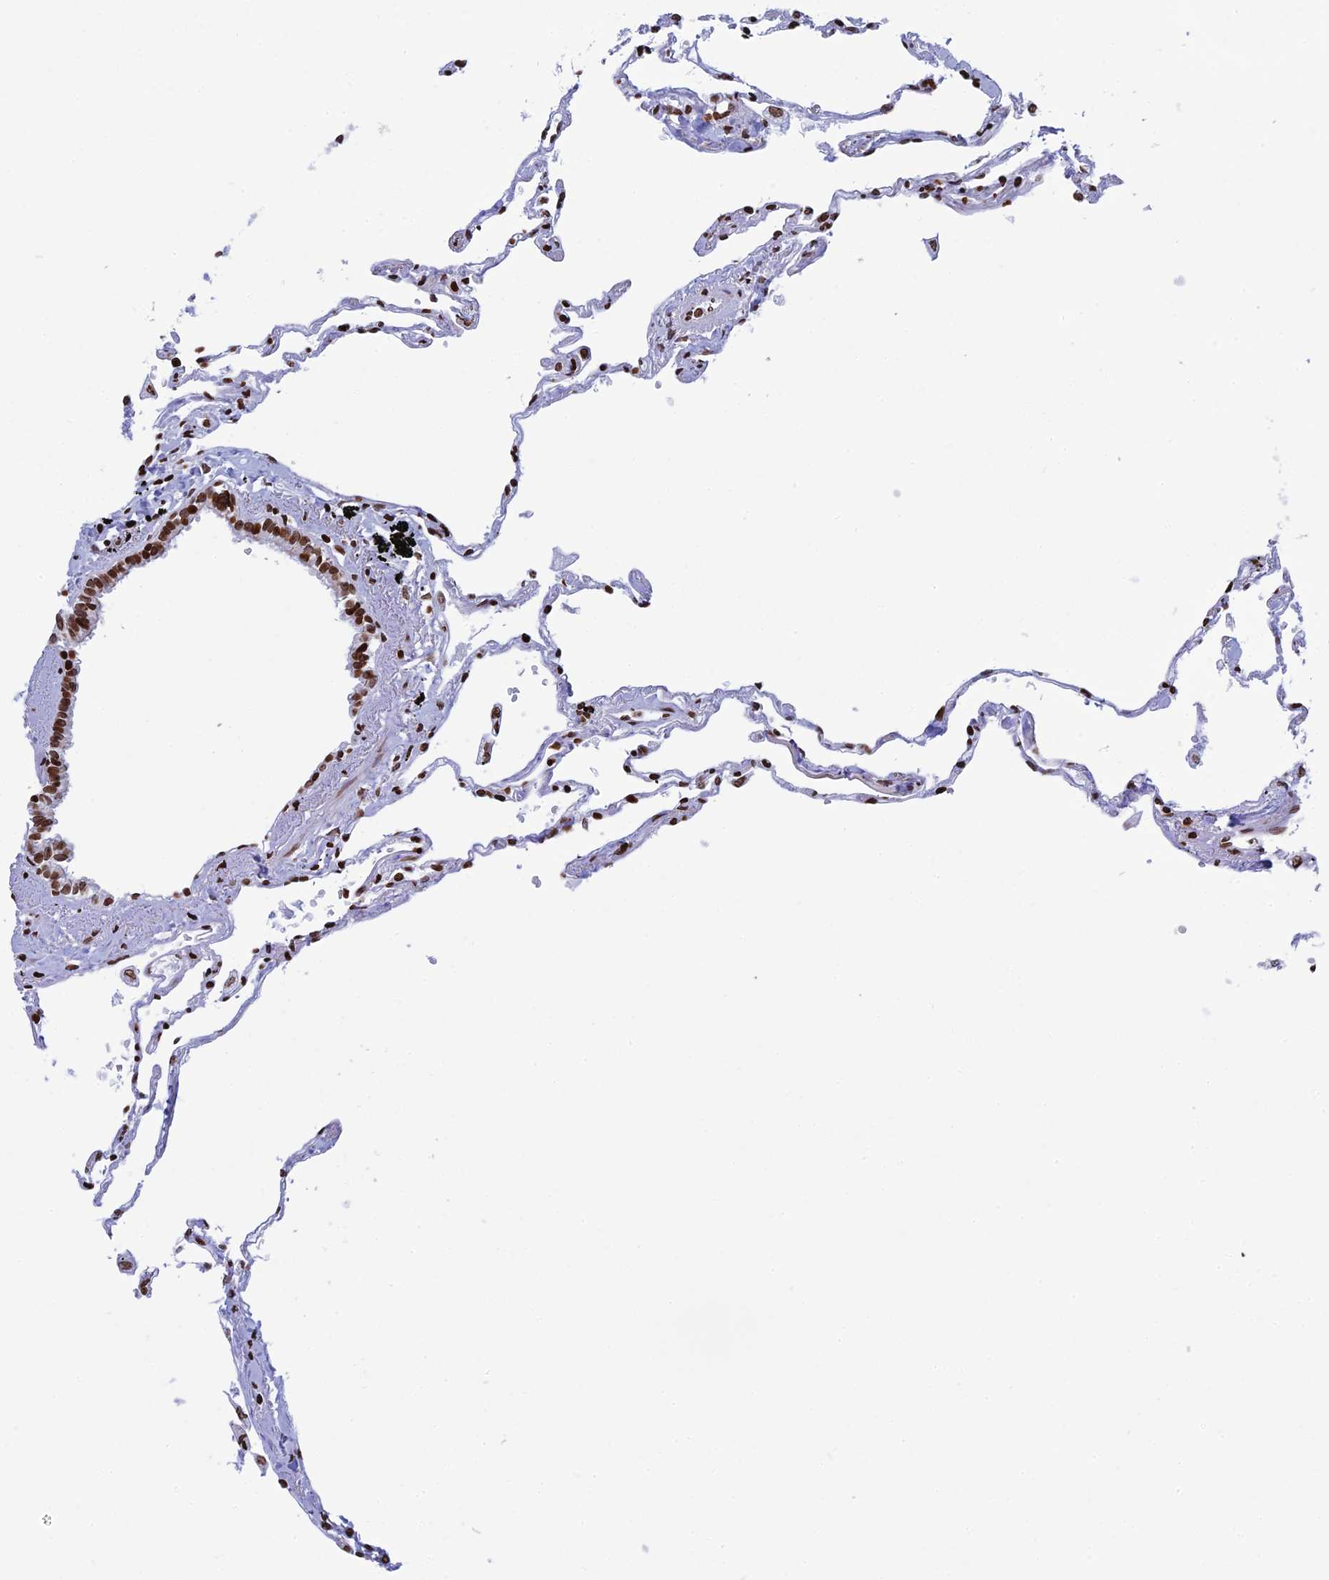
{"staining": {"intensity": "strong", "quantity": ">75%", "location": "nuclear"}, "tissue": "lung", "cell_type": "Alveolar cells", "image_type": "normal", "snomed": [{"axis": "morphology", "description": "Normal tissue, NOS"}, {"axis": "topography", "description": "Lung"}], "caption": "A brown stain shows strong nuclear staining of a protein in alveolar cells of unremarkable human lung. The staining was performed using DAB (3,3'-diaminobenzidine), with brown indicating positive protein expression. Nuclei are stained blue with hematoxylin.", "gene": "RPAP1", "patient": {"sex": "female", "age": 67}}